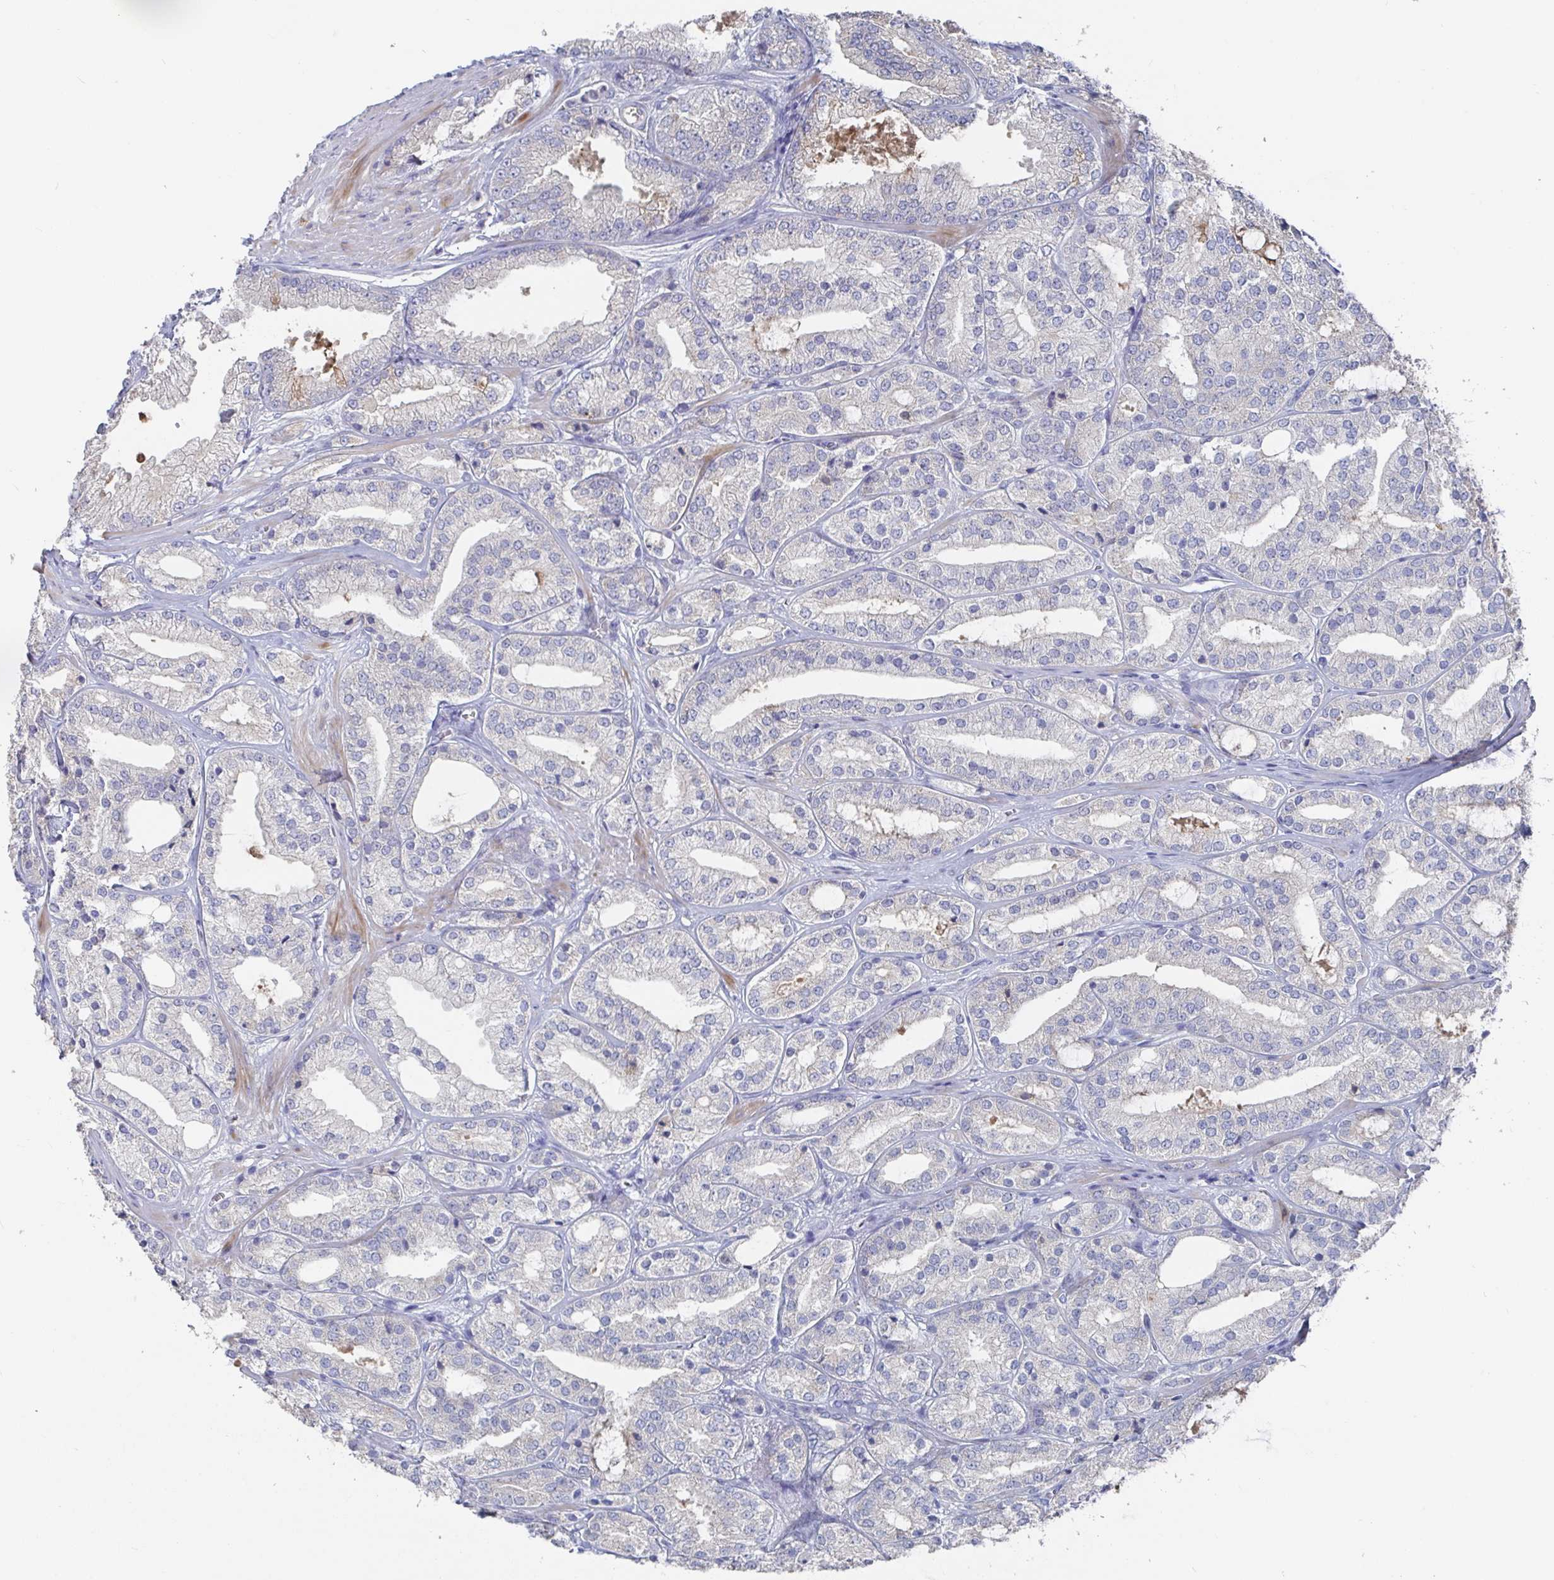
{"staining": {"intensity": "negative", "quantity": "none", "location": "none"}, "tissue": "prostate cancer", "cell_type": "Tumor cells", "image_type": "cancer", "snomed": [{"axis": "morphology", "description": "Adenocarcinoma, High grade"}, {"axis": "topography", "description": "Prostate"}], "caption": "This is an immunohistochemistry (IHC) image of adenocarcinoma (high-grade) (prostate). There is no positivity in tumor cells.", "gene": "GPR148", "patient": {"sex": "male", "age": 68}}